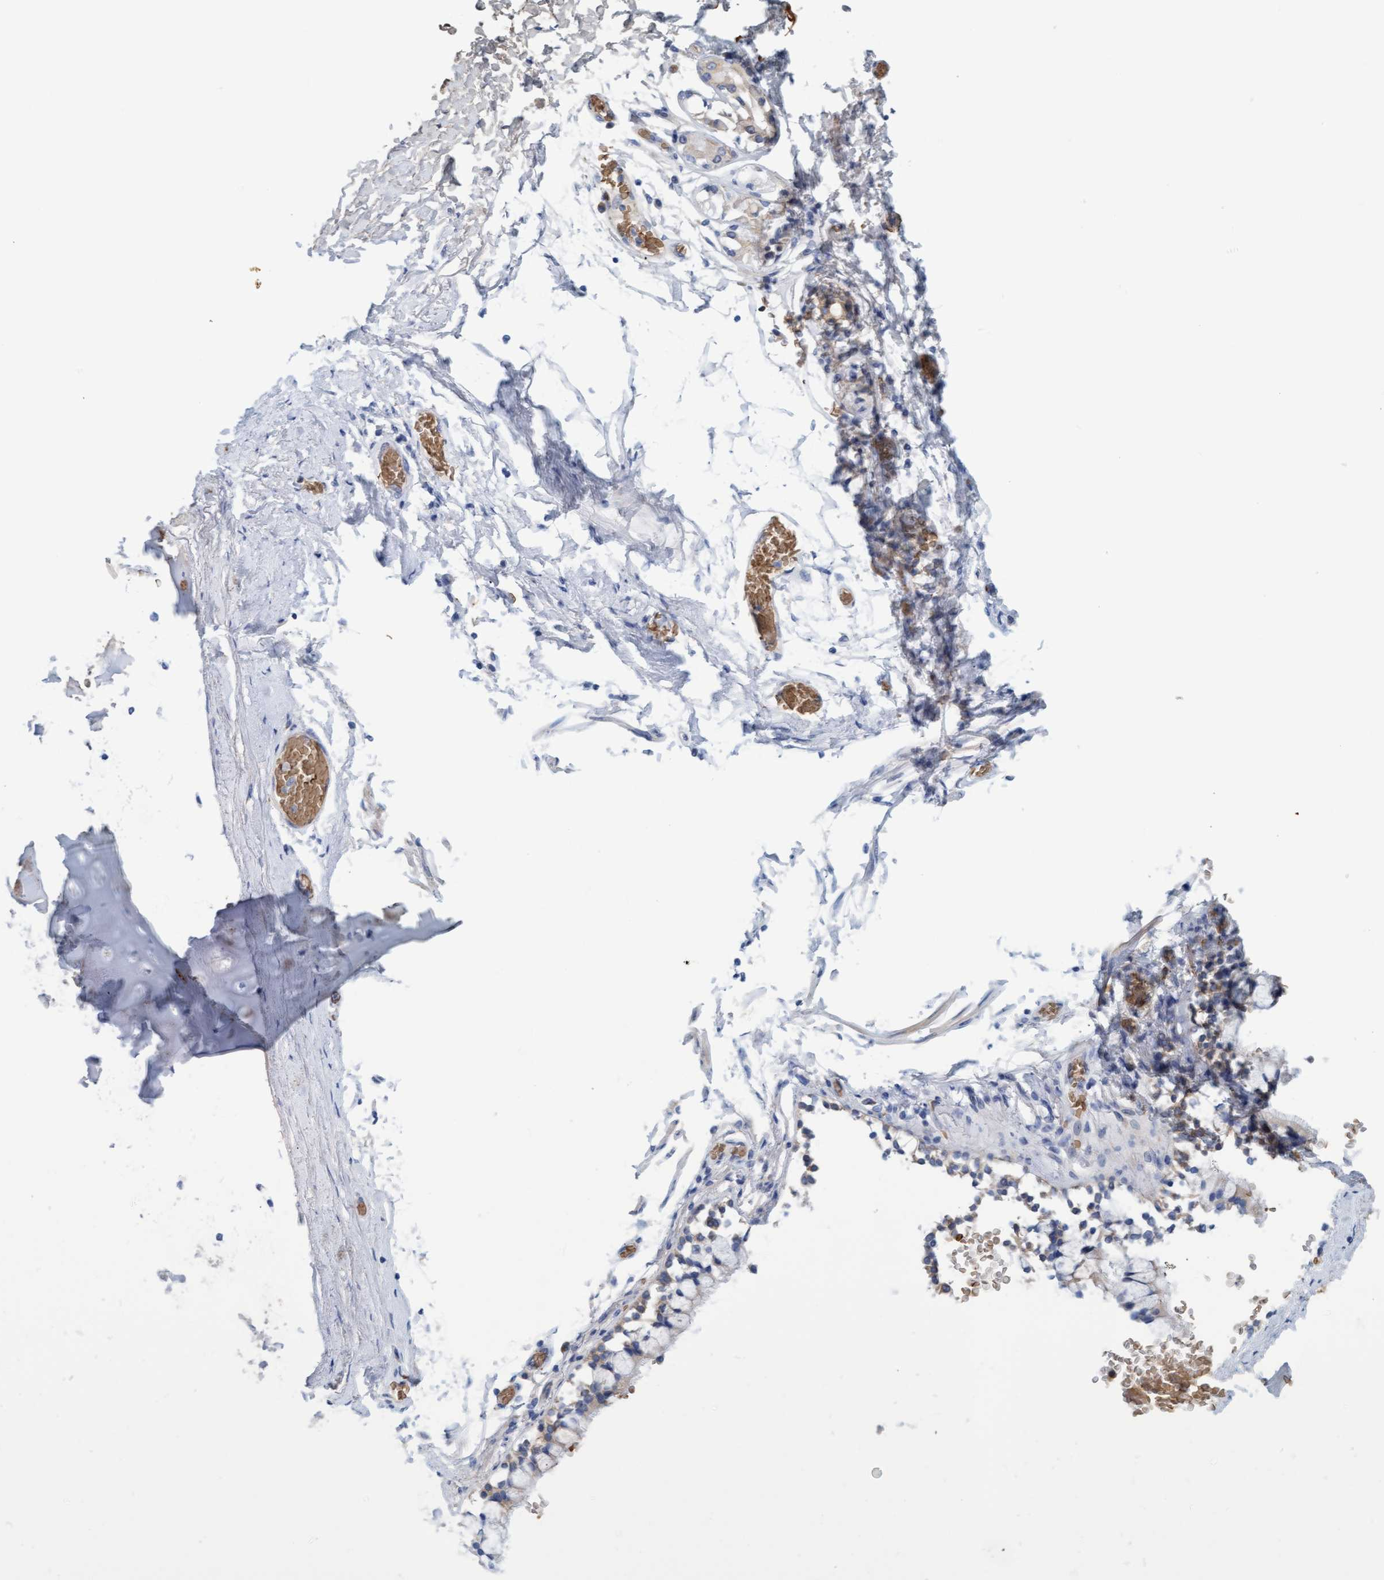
{"staining": {"intensity": "negative", "quantity": "none", "location": "none"}, "tissue": "adipose tissue", "cell_type": "Adipocytes", "image_type": "normal", "snomed": [{"axis": "morphology", "description": "Normal tissue, NOS"}, {"axis": "topography", "description": "Cartilage tissue"}, {"axis": "topography", "description": "Lung"}], "caption": "Photomicrograph shows no significant protein expression in adipocytes of benign adipose tissue. The staining is performed using DAB (3,3'-diaminobenzidine) brown chromogen with nuclei counter-stained in using hematoxylin.", "gene": "P2RX5", "patient": {"sex": "female", "age": 77}}